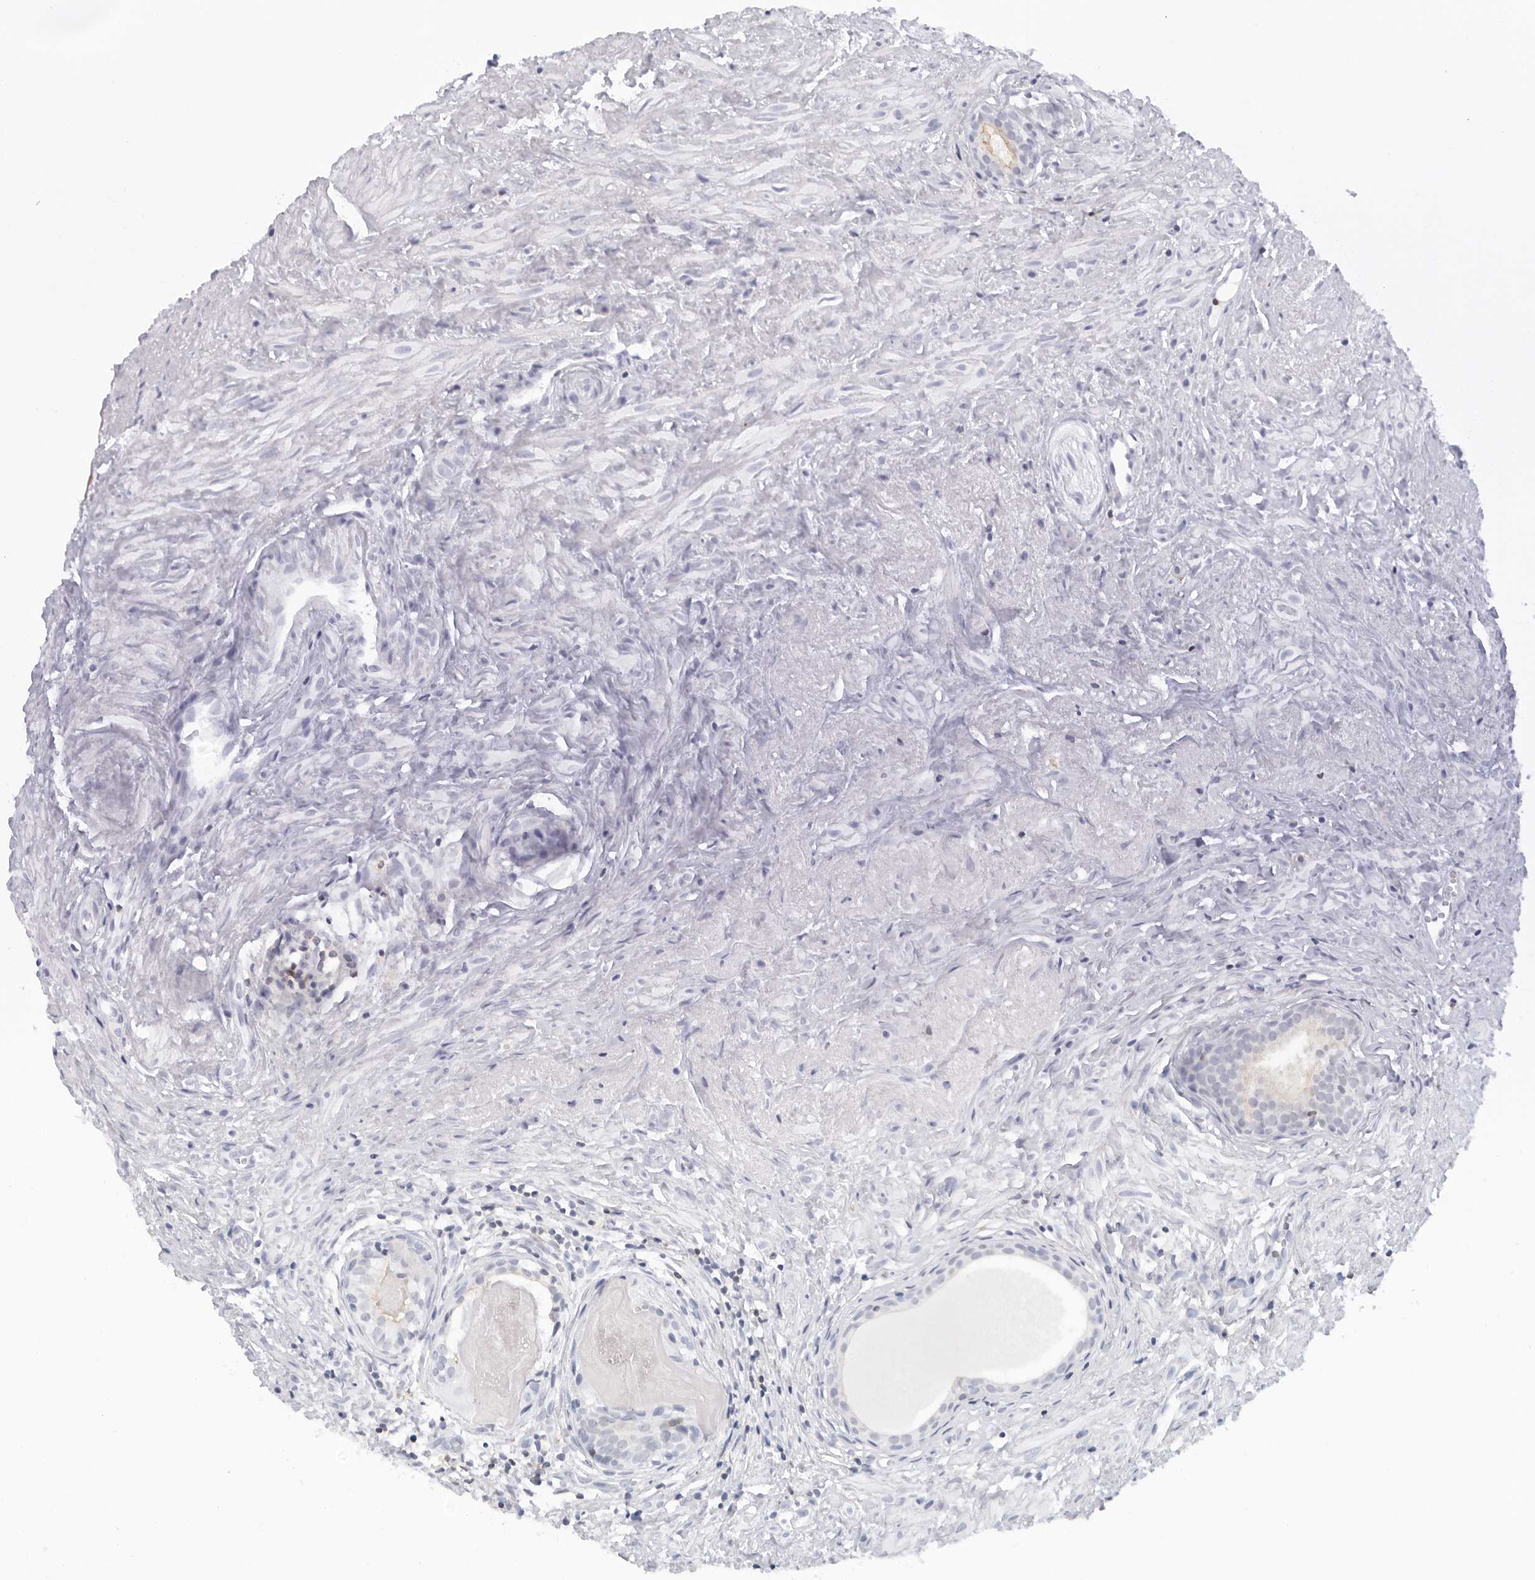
{"staining": {"intensity": "negative", "quantity": "none", "location": "none"}, "tissue": "prostate cancer", "cell_type": "Tumor cells", "image_type": "cancer", "snomed": [{"axis": "morphology", "description": "Adenocarcinoma, Low grade"}, {"axis": "topography", "description": "Prostate"}], "caption": "The histopathology image reveals no significant positivity in tumor cells of adenocarcinoma (low-grade) (prostate).", "gene": "SLC9A3R1", "patient": {"sex": "male", "age": 88}}